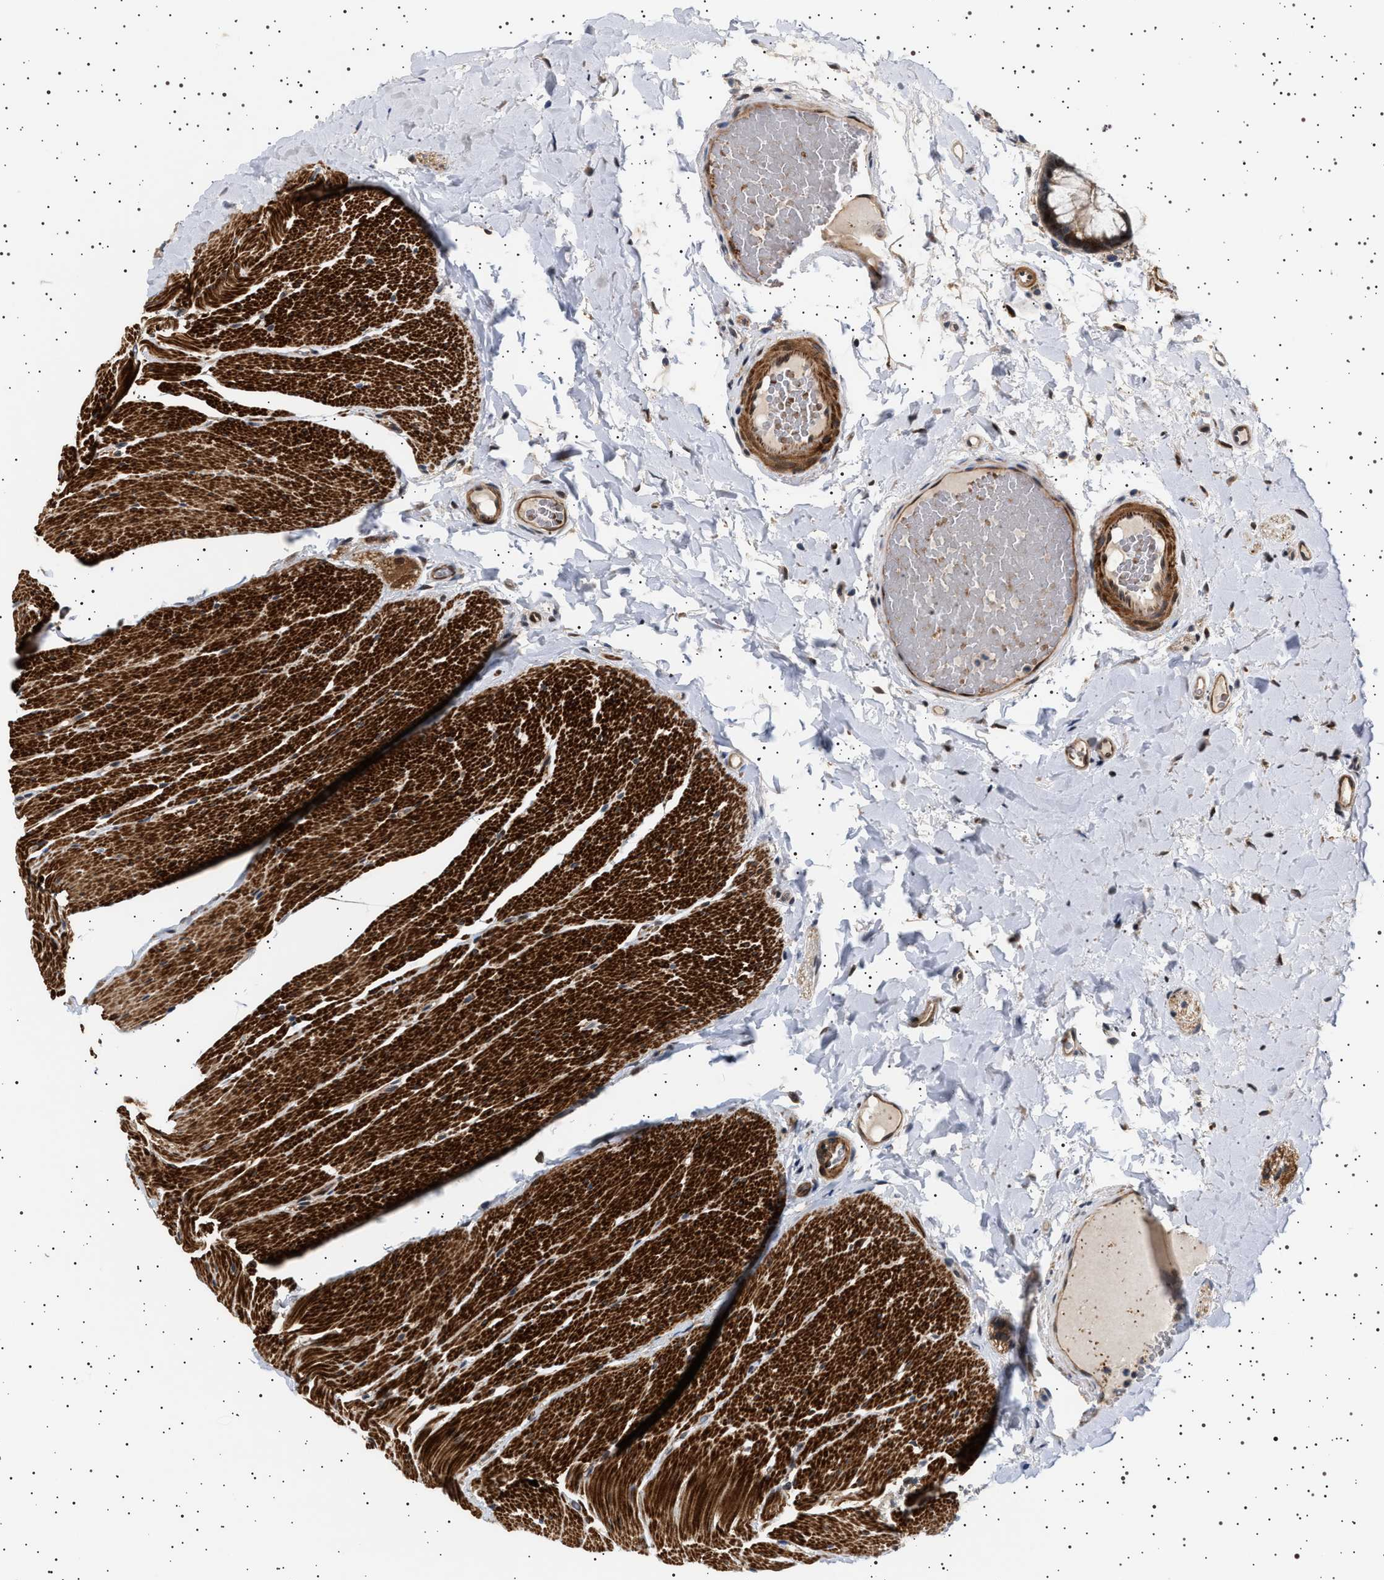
{"staining": {"intensity": "moderate", "quantity": ">75%", "location": "cytoplasmic/membranous,nuclear"}, "tissue": "colon", "cell_type": "Endothelial cells", "image_type": "normal", "snomed": [{"axis": "morphology", "description": "Normal tissue, NOS"}, {"axis": "topography", "description": "Colon"}], "caption": "The histopathology image exhibits immunohistochemical staining of benign colon. There is moderate cytoplasmic/membranous,nuclear positivity is present in about >75% of endothelial cells. (brown staining indicates protein expression, while blue staining denotes nuclei).", "gene": "BAG3", "patient": {"sex": "female", "age": 56}}